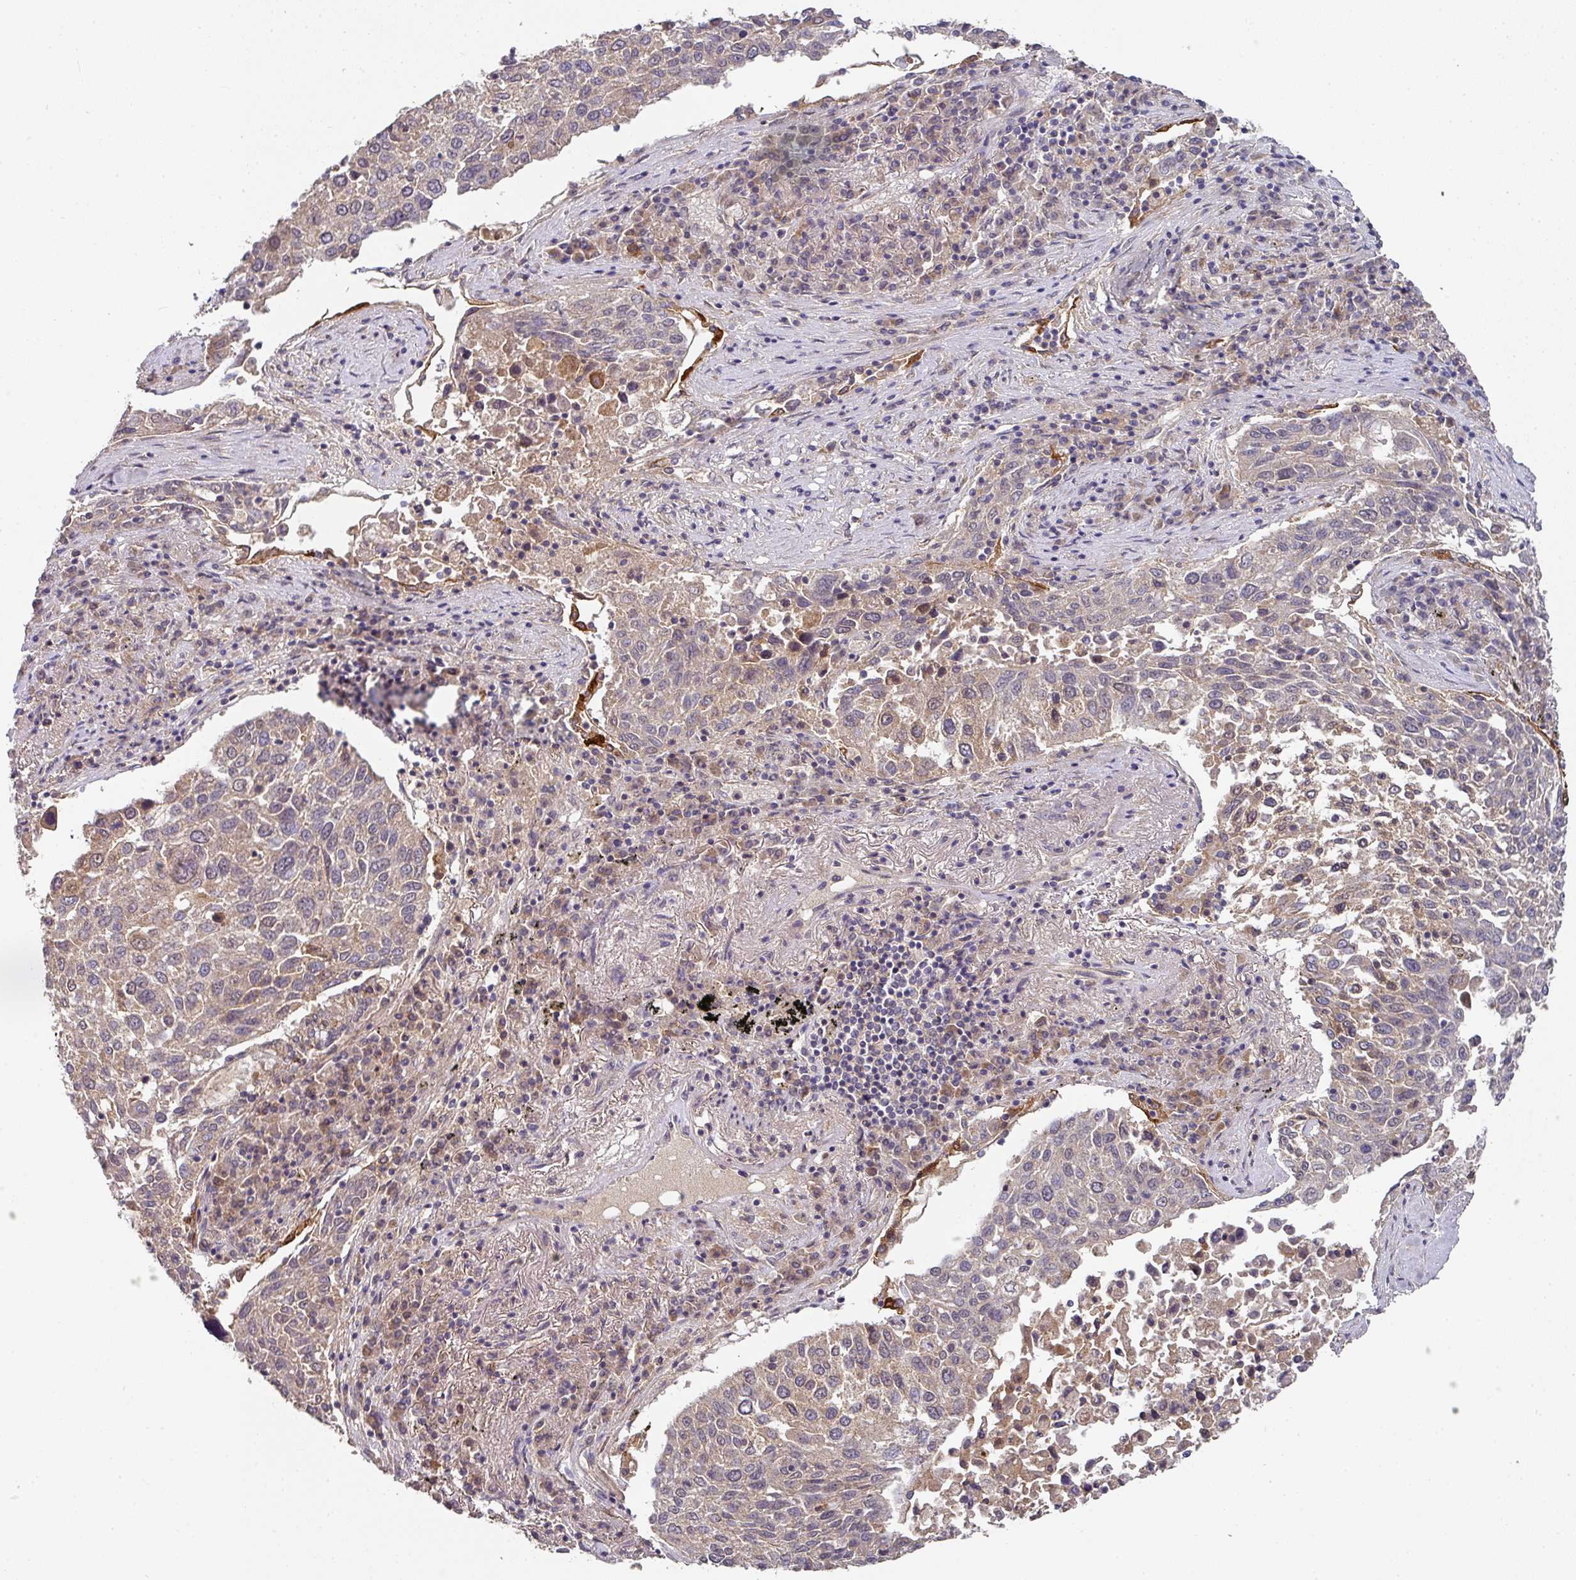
{"staining": {"intensity": "weak", "quantity": "<25%", "location": "cytoplasmic/membranous"}, "tissue": "lung cancer", "cell_type": "Tumor cells", "image_type": "cancer", "snomed": [{"axis": "morphology", "description": "Squamous cell carcinoma, NOS"}, {"axis": "topography", "description": "Lung"}], "caption": "Immunohistochemistry (IHC) of human lung cancer demonstrates no staining in tumor cells.", "gene": "EXTL3", "patient": {"sex": "male", "age": 65}}